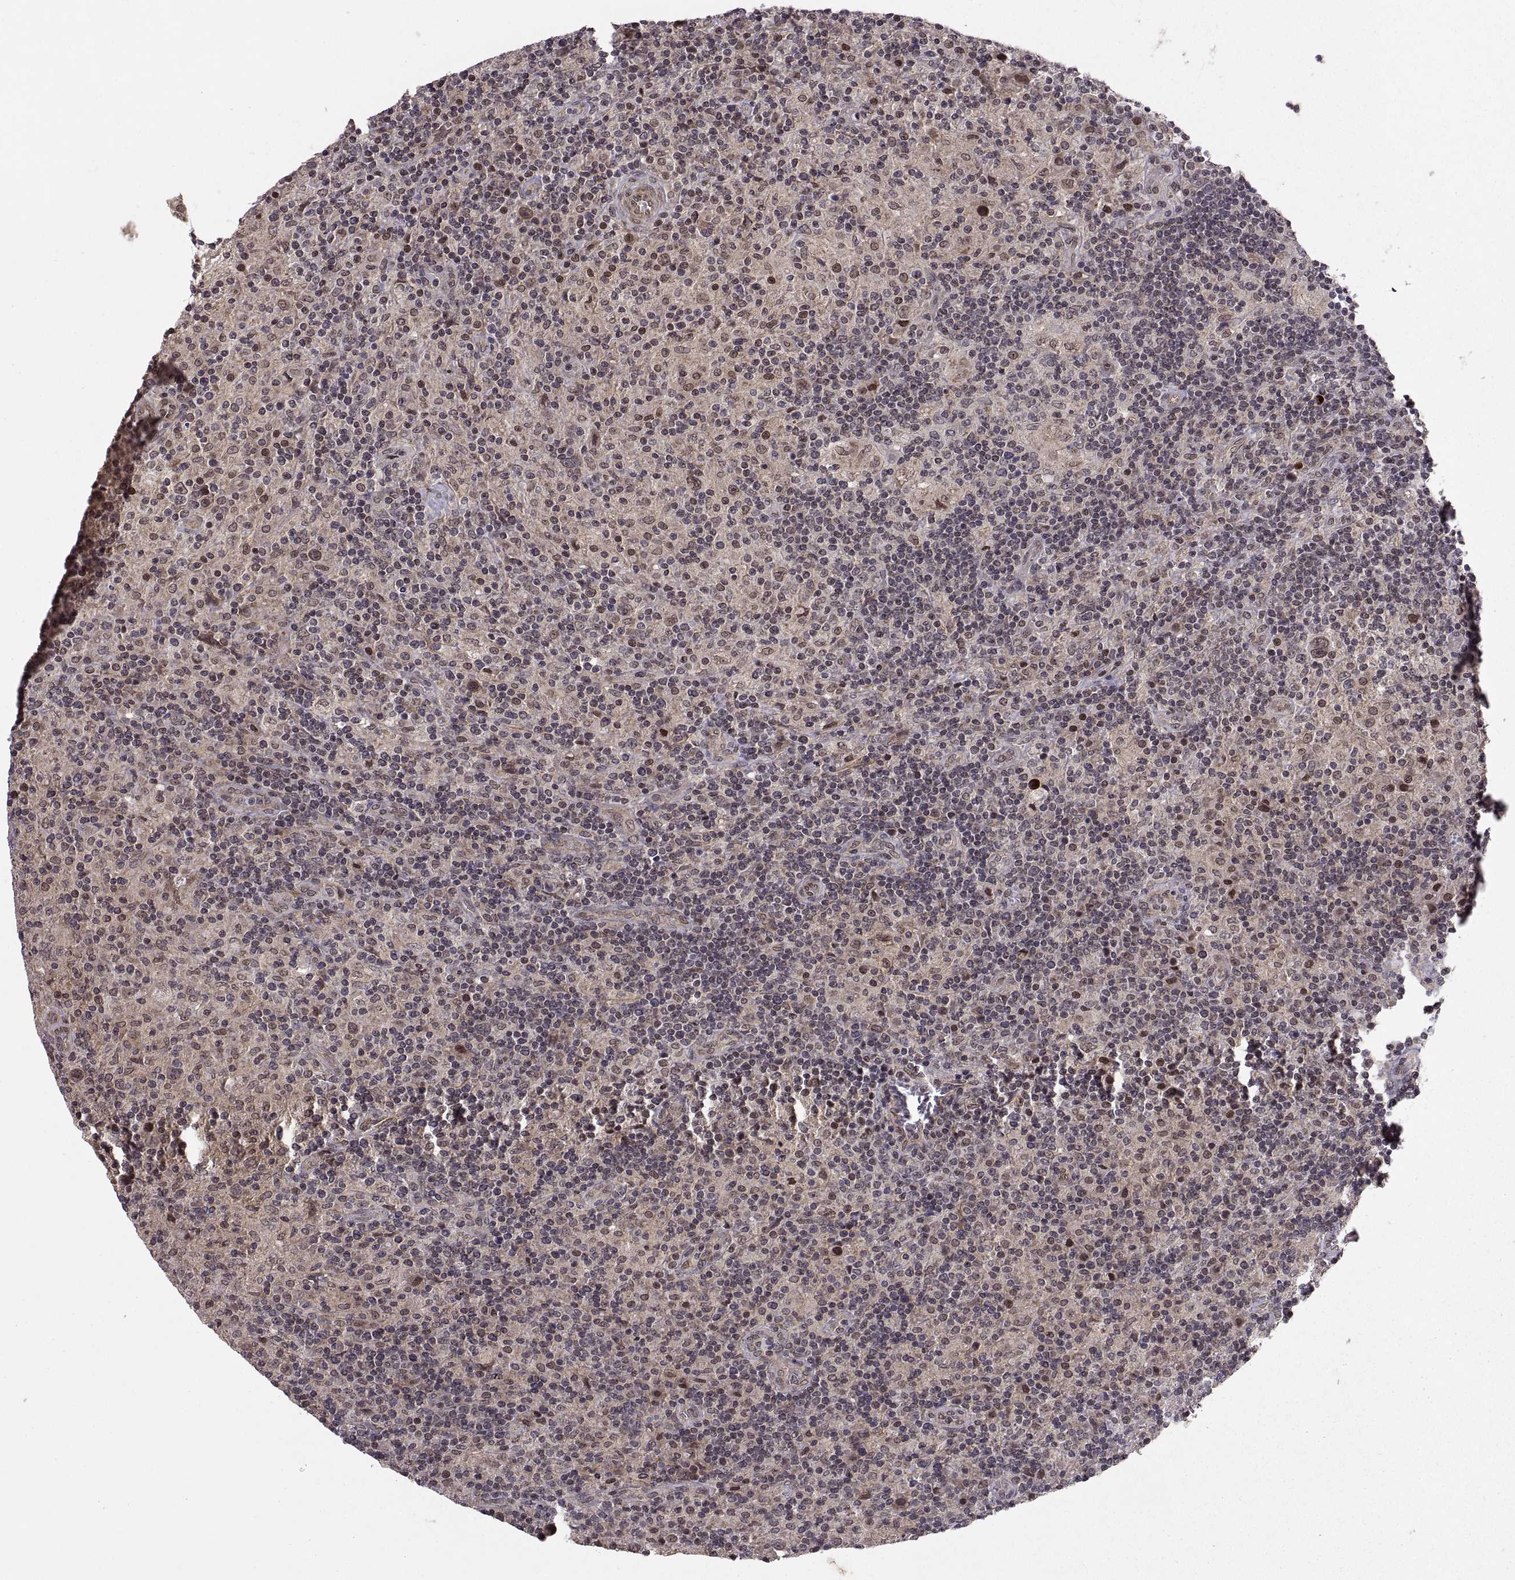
{"staining": {"intensity": "negative", "quantity": "none", "location": "none"}, "tissue": "lymphoma", "cell_type": "Tumor cells", "image_type": "cancer", "snomed": [{"axis": "morphology", "description": "Hodgkin's disease, NOS"}, {"axis": "topography", "description": "Lymph node"}], "caption": "Tumor cells are negative for protein expression in human Hodgkin's disease.", "gene": "ABL2", "patient": {"sex": "male", "age": 70}}